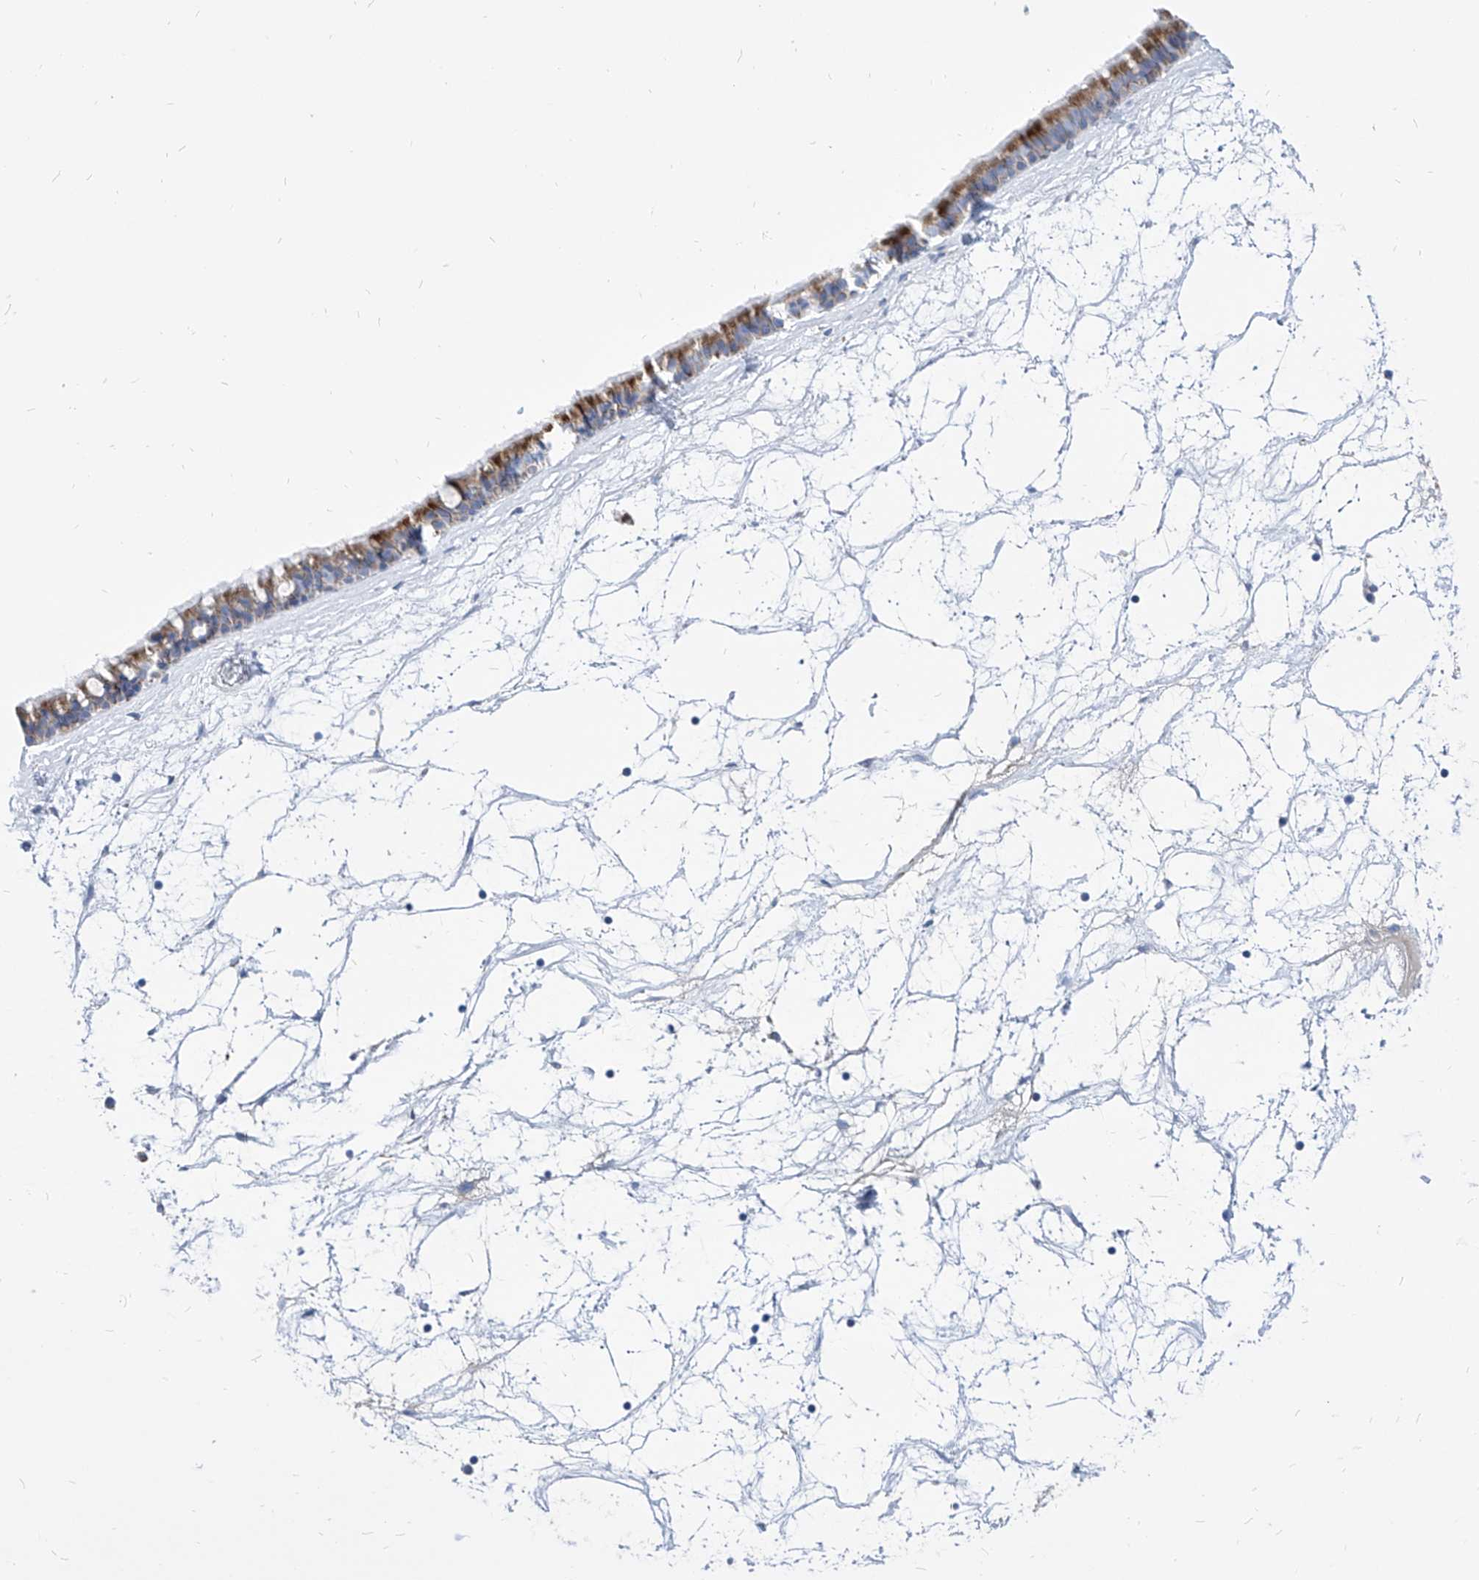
{"staining": {"intensity": "moderate", "quantity": "25%-75%", "location": "cytoplasmic/membranous"}, "tissue": "nasopharynx", "cell_type": "Respiratory epithelial cells", "image_type": "normal", "snomed": [{"axis": "morphology", "description": "Normal tissue, NOS"}, {"axis": "topography", "description": "Nasopharynx"}], "caption": "This image shows immunohistochemistry (IHC) staining of benign human nasopharynx, with medium moderate cytoplasmic/membranous staining in about 25%-75% of respiratory epithelial cells.", "gene": "COQ3", "patient": {"sex": "male", "age": 64}}